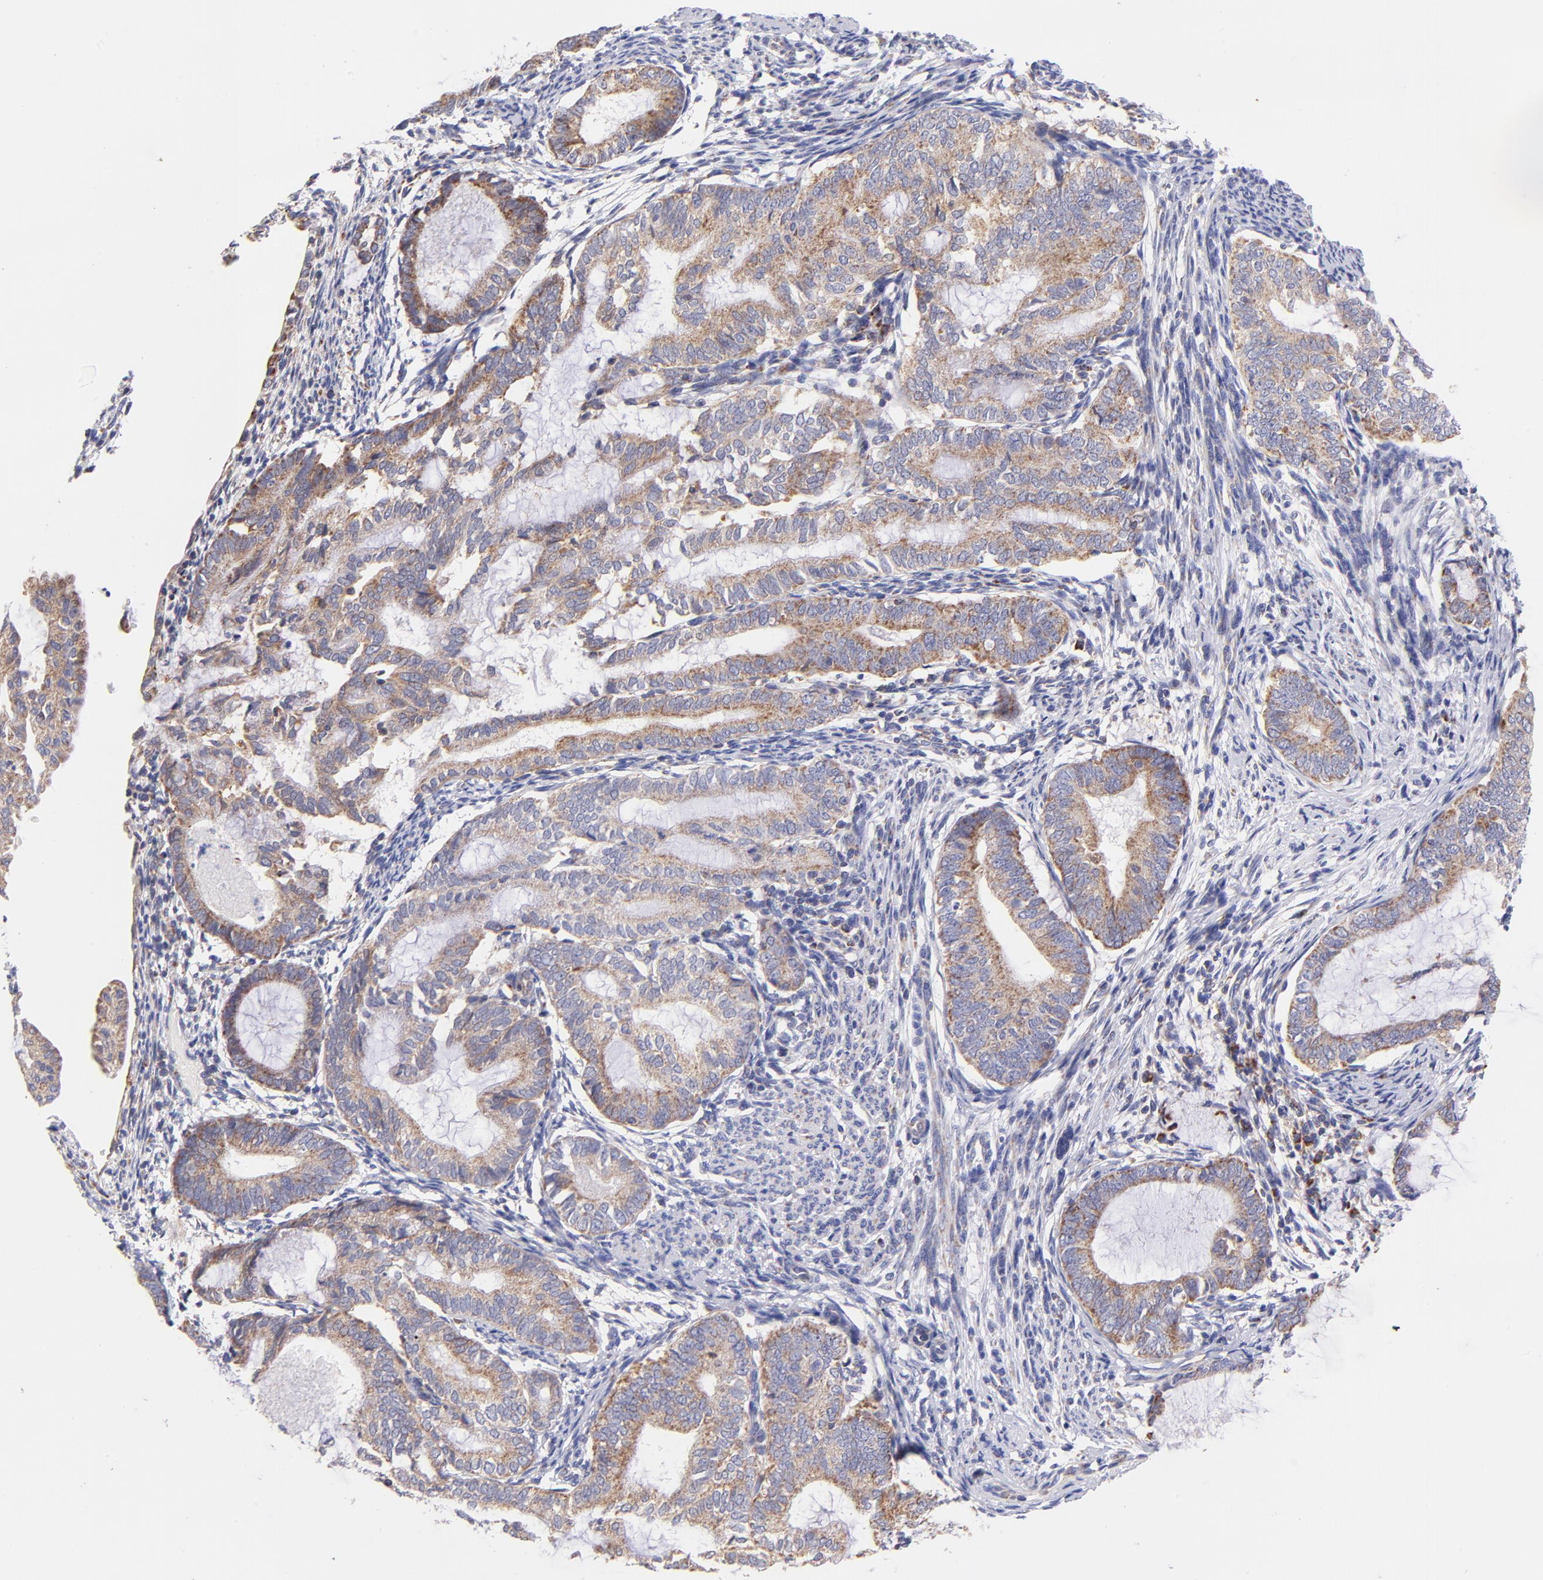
{"staining": {"intensity": "moderate", "quantity": ">75%", "location": "cytoplasmic/membranous"}, "tissue": "endometrial cancer", "cell_type": "Tumor cells", "image_type": "cancer", "snomed": [{"axis": "morphology", "description": "Adenocarcinoma, NOS"}, {"axis": "topography", "description": "Endometrium"}], "caption": "IHC photomicrograph of endometrial cancer (adenocarcinoma) stained for a protein (brown), which shows medium levels of moderate cytoplasmic/membranous staining in approximately >75% of tumor cells.", "gene": "NDUFB7", "patient": {"sex": "female", "age": 63}}